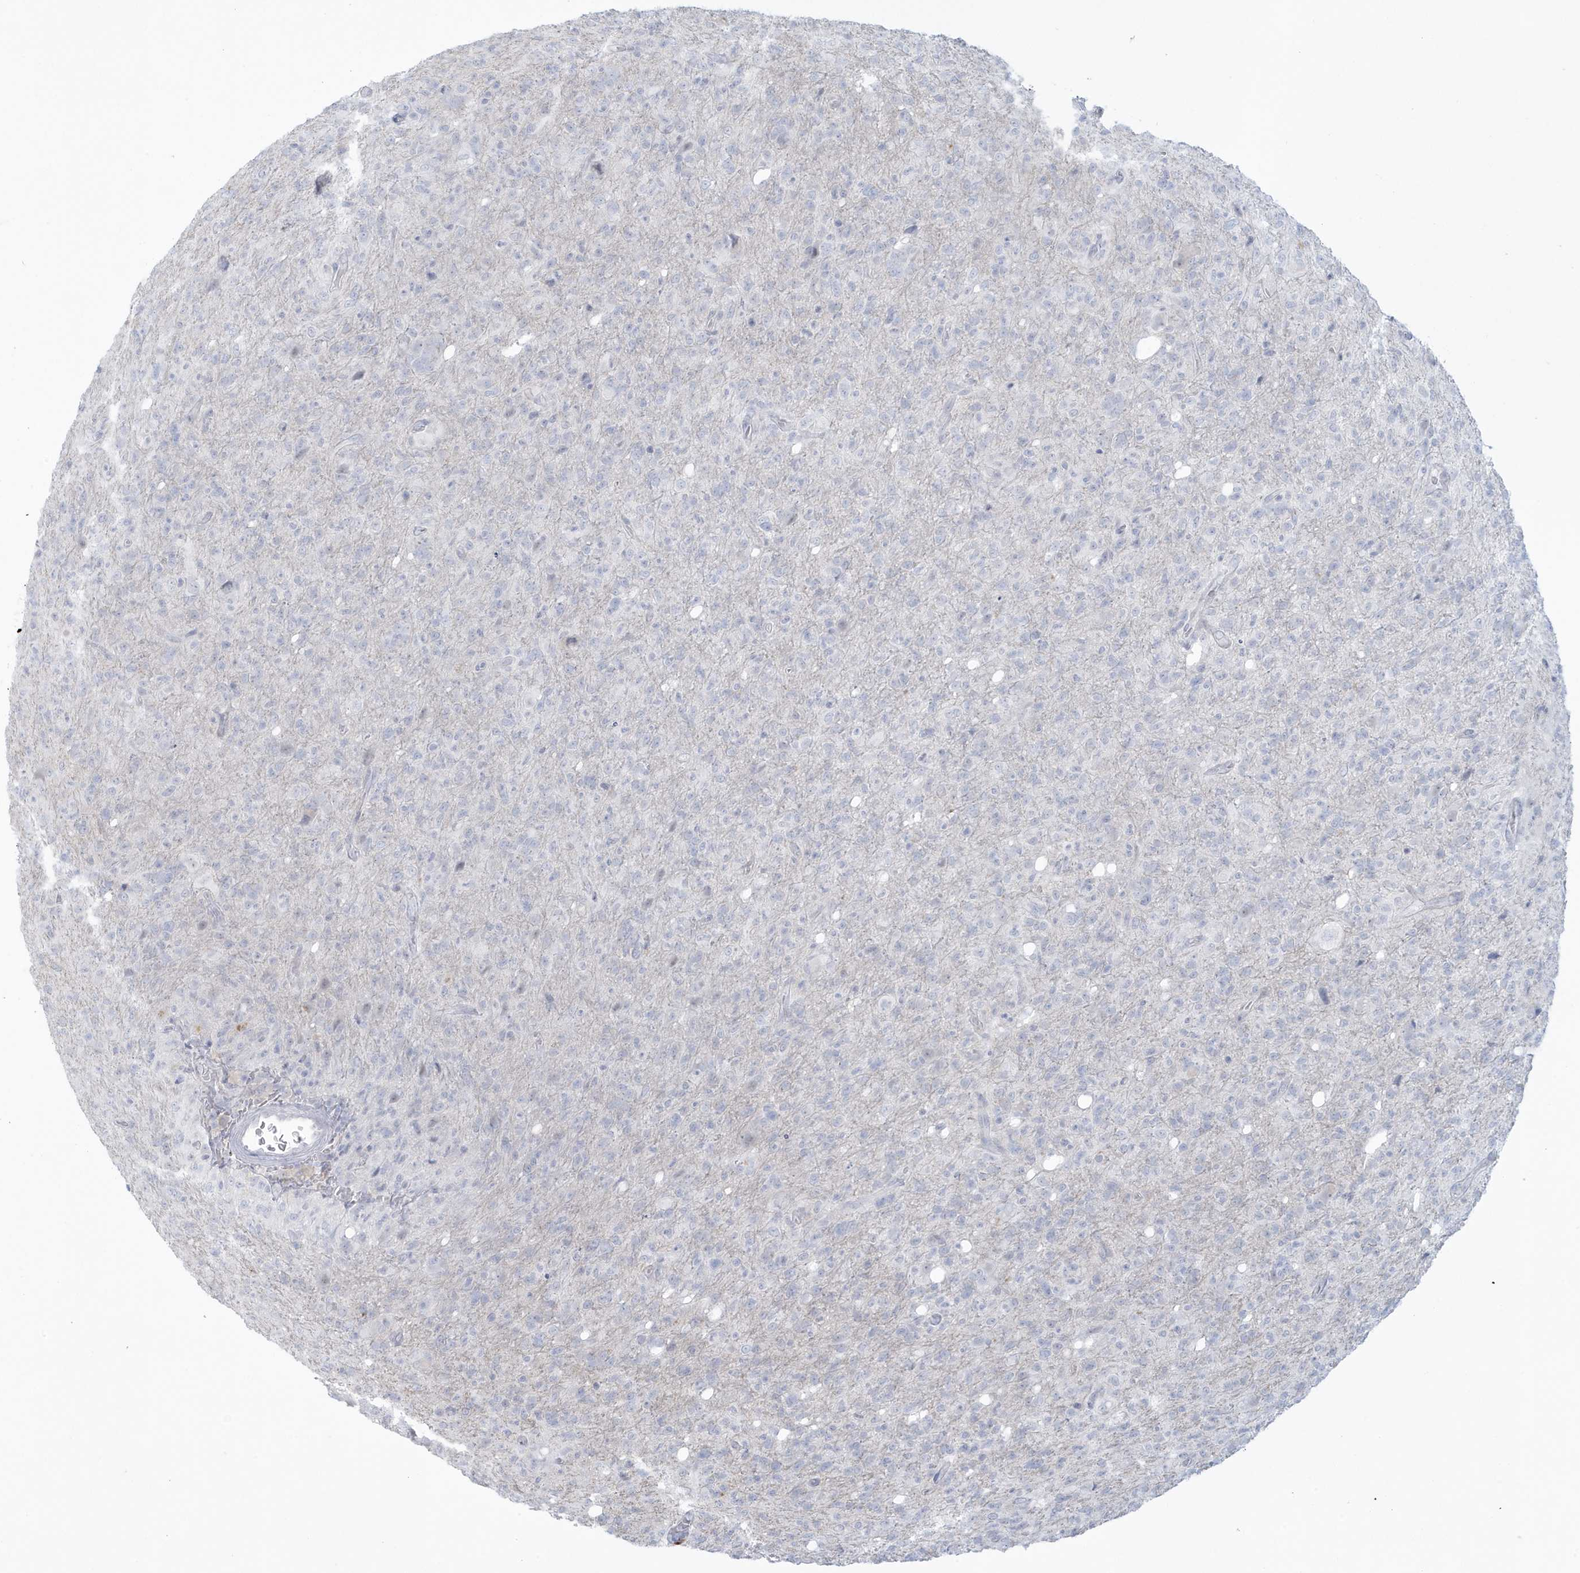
{"staining": {"intensity": "negative", "quantity": "none", "location": "none"}, "tissue": "glioma", "cell_type": "Tumor cells", "image_type": "cancer", "snomed": [{"axis": "morphology", "description": "Glioma, malignant, High grade"}, {"axis": "topography", "description": "Brain"}], "caption": "Immunohistochemistry (IHC) photomicrograph of neoplastic tissue: human glioma stained with DAB (3,3'-diaminobenzidine) shows no significant protein expression in tumor cells.", "gene": "HERC6", "patient": {"sex": "female", "age": 57}}